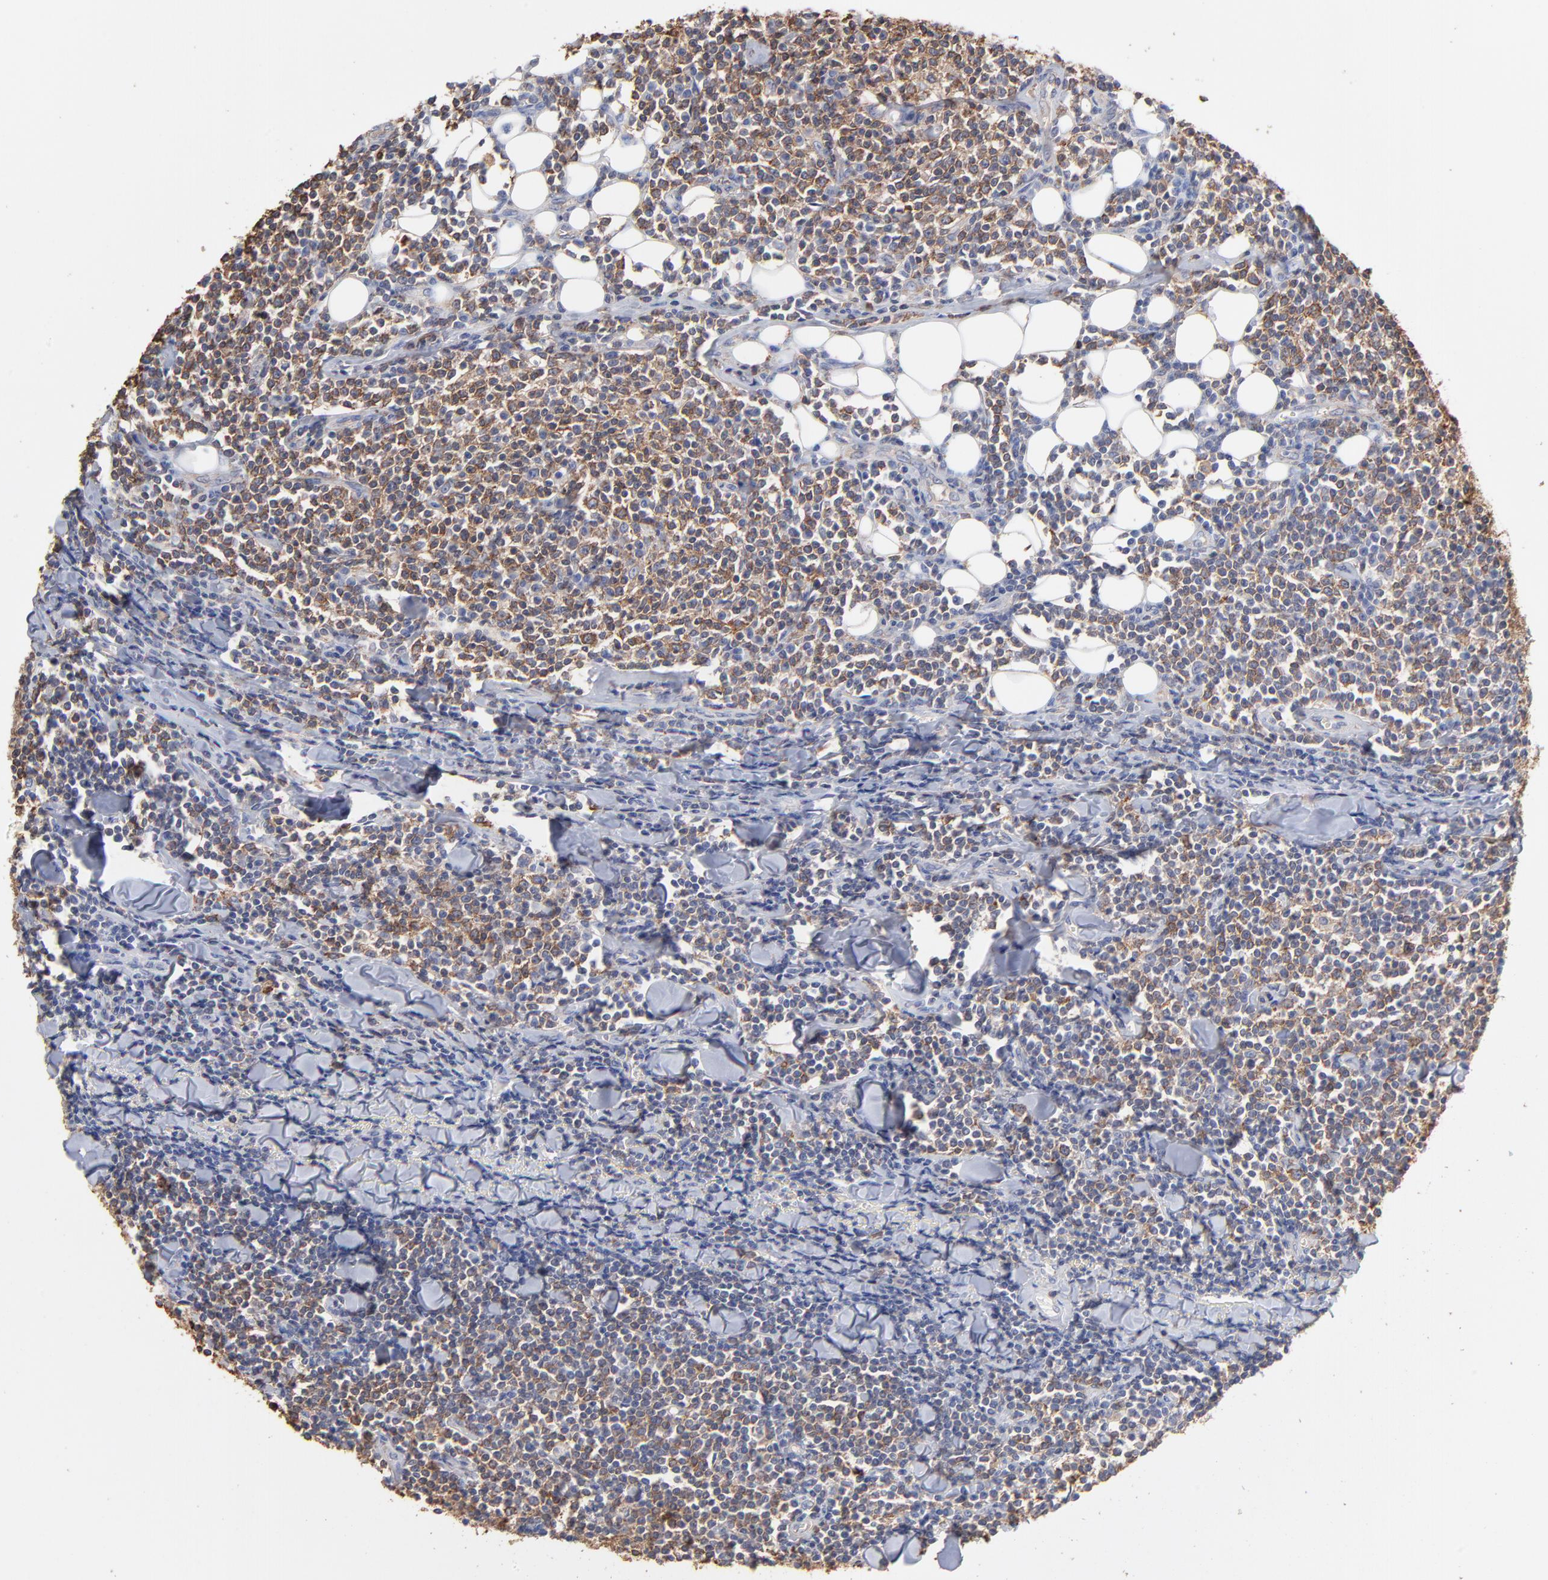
{"staining": {"intensity": "moderate", "quantity": "25%-75%", "location": "cytoplasmic/membranous"}, "tissue": "lymphoma", "cell_type": "Tumor cells", "image_type": "cancer", "snomed": [{"axis": "morphology", "description": "Malignant lymphoma, non-Hodgkin's type, Low grade"}, {"axis": "topography", "description": "Soft tissue"}], "caption": "Lymphoma tissue reveals moderate cytoplasmic/membranous positivity in approximately 25%-75% of tumor cells, visualized by immunohistochemistry. The protein is stained brown, and the nuclei are stained in blue (DAB (3,3'-diaminobenzidine) IHC with brightfield microscopy, high magnification).", "gene": "ASL", "patient": {"sex": "male", "age": 92}}